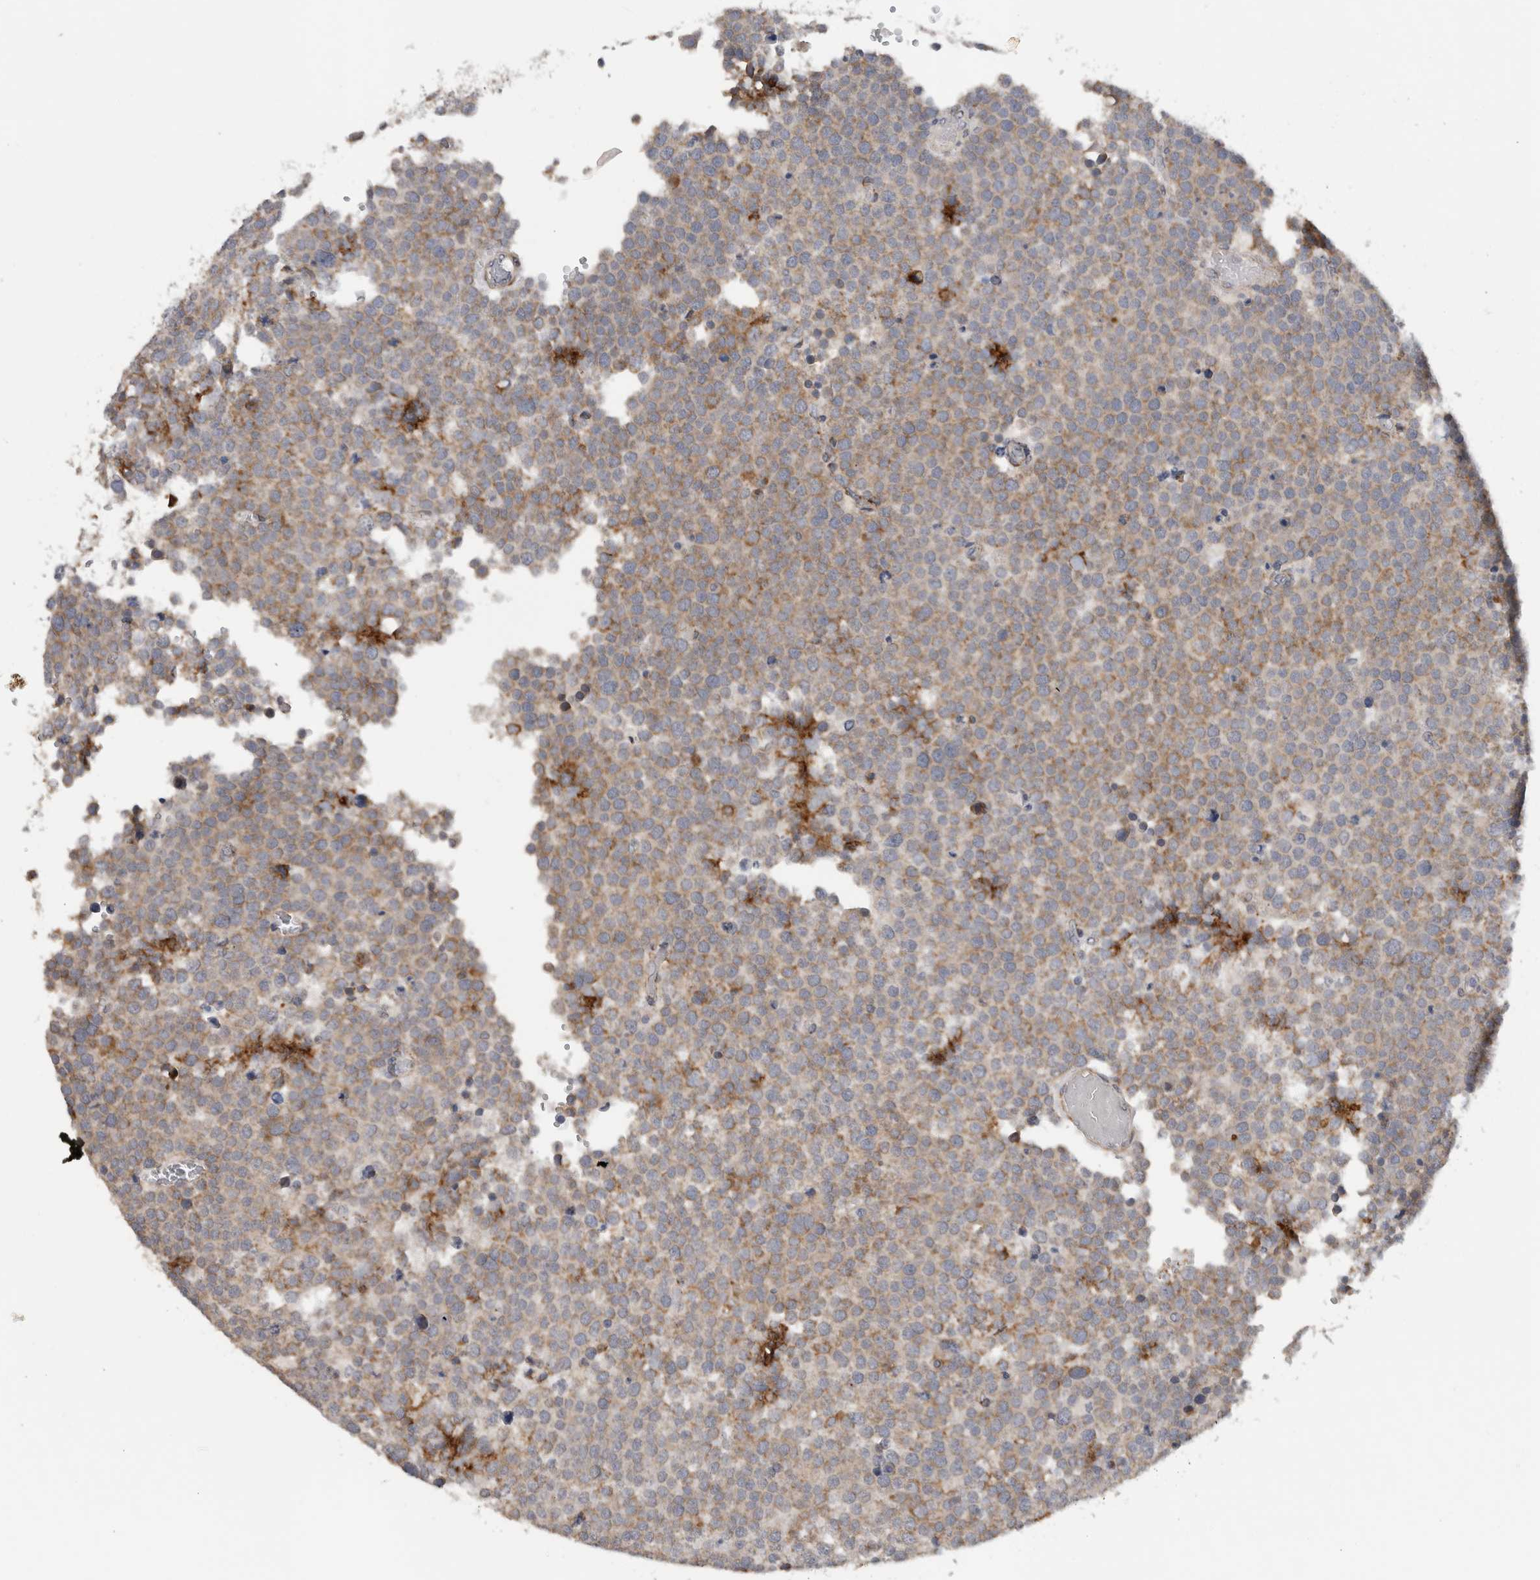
{"staining": {"intensity": "moderate", "quantity": ">75%", "location": "cytoplasmic/membranous"}, "tissue": "testis cancer", "cell_type": "Tumor cells", "image_type": "cancer", "snomed": [{"axis": "morphology", "description": "Seminoma, NOS"}, {"axis": "topography", "description": "Testis"}], "caption": "About >75% of tumor cells in human testis cancer show moderate cytoplasmic/membranous protein positivity as visualized by brown immunohistochemical staining.", "gene": "DYRK2", "patient": {"sex": "male", "age": 71}}